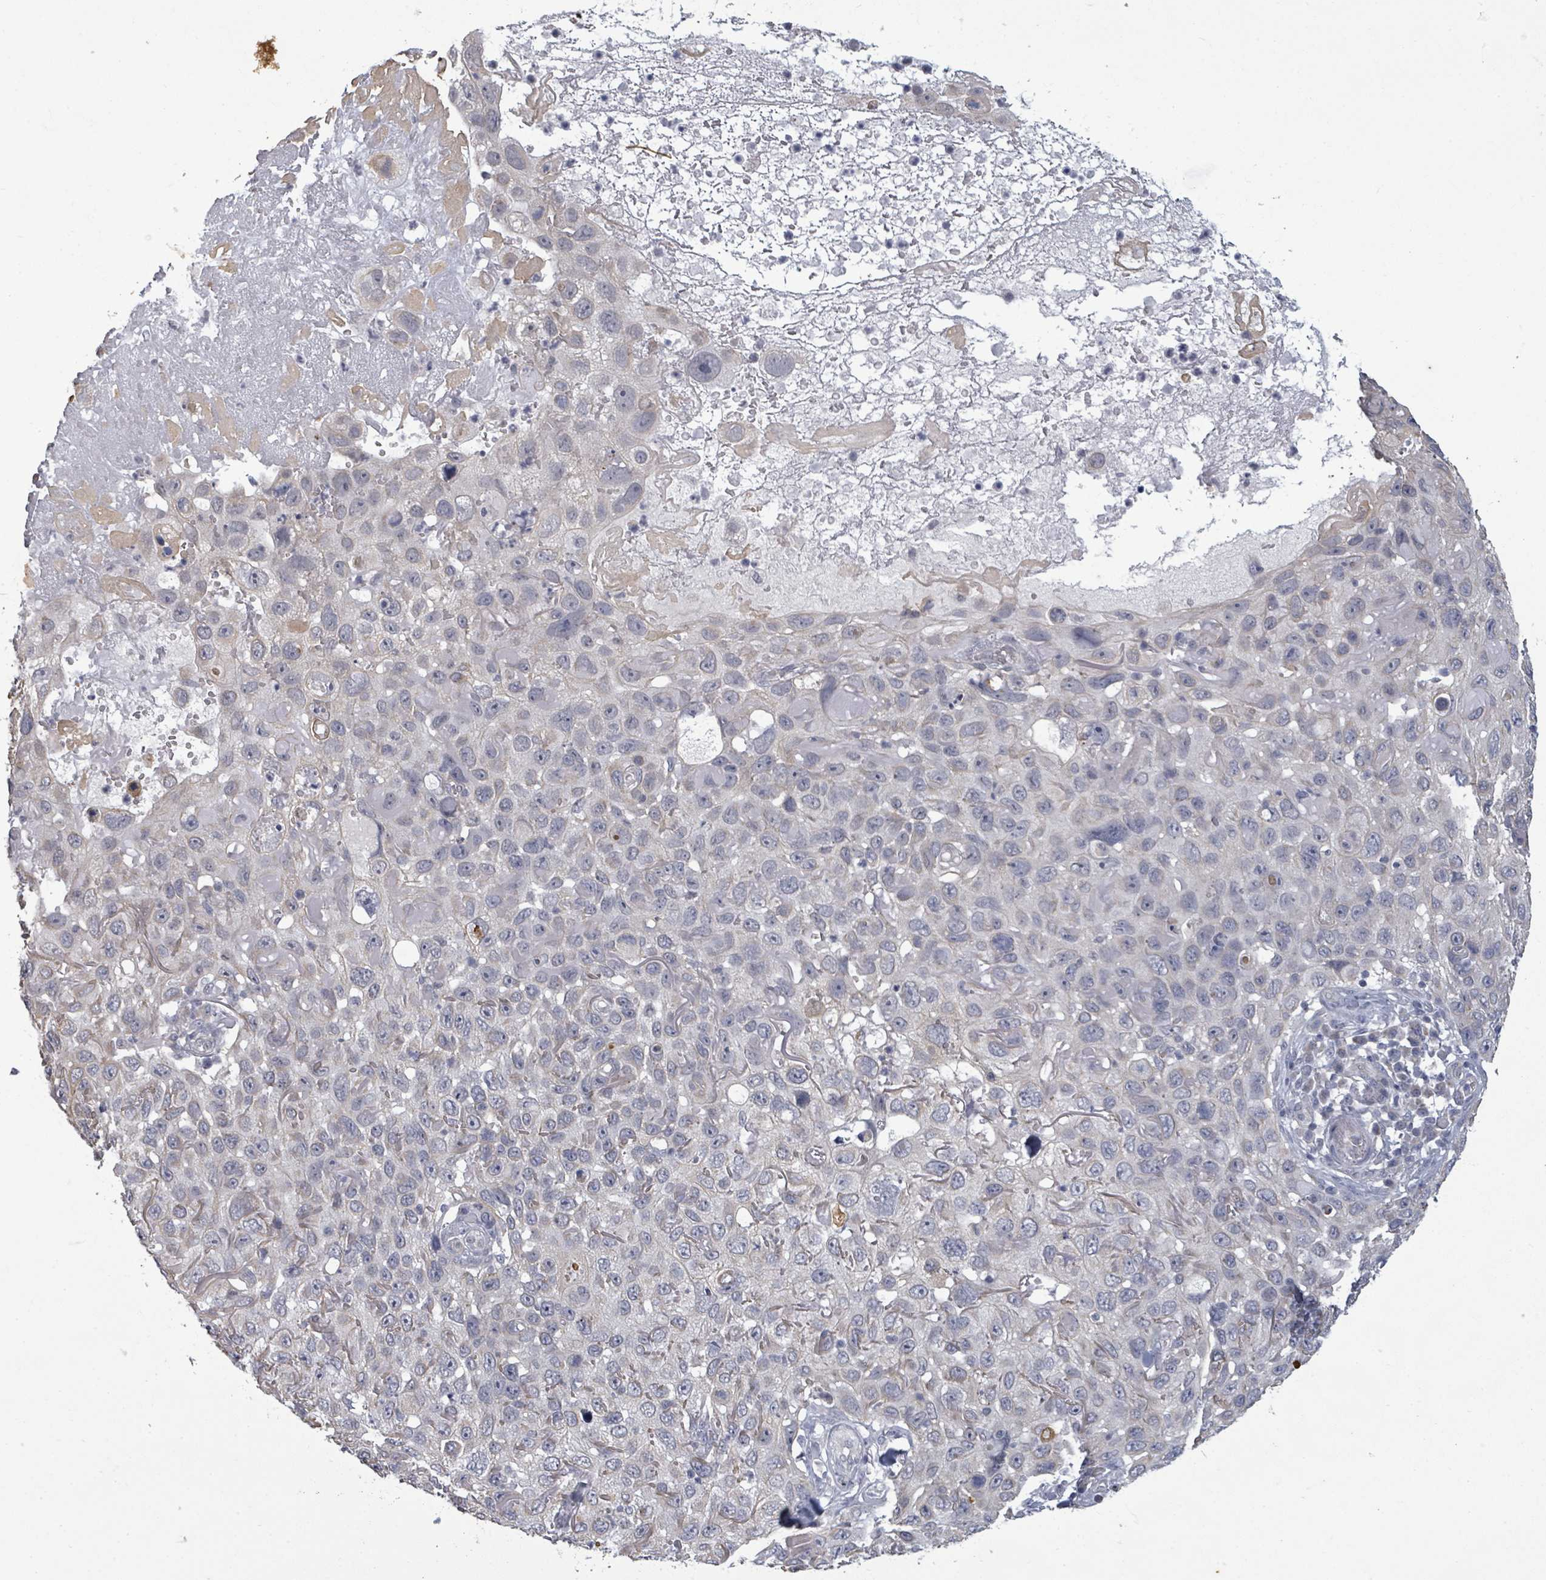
{"staining": {"intensity": "negative", "quantity": "none", "location": "none"}, "tissue": "skin cancer", "cell_type": "Tumor cells", "image_type": "cancer", "snomed": [{"axis": "morphology", "description": "Squamous cell carcinoma in situ, NOS"}, {"axis": "morphology", "description": "Squamous cell carcinoma, NOS"}, {"axis": "topography", "description": "Skin"}], "caption": "Immunohistochemistry photomicrograph of neoplastic tissue: human skin cancer (squamous cell carcinoma) stained with DAB (3,3'-diaminobenzidine) exhibits no significant protein staining in tumor cells.", "gene": "ASB12", "patient": {"sex": "male", "age": 93}}